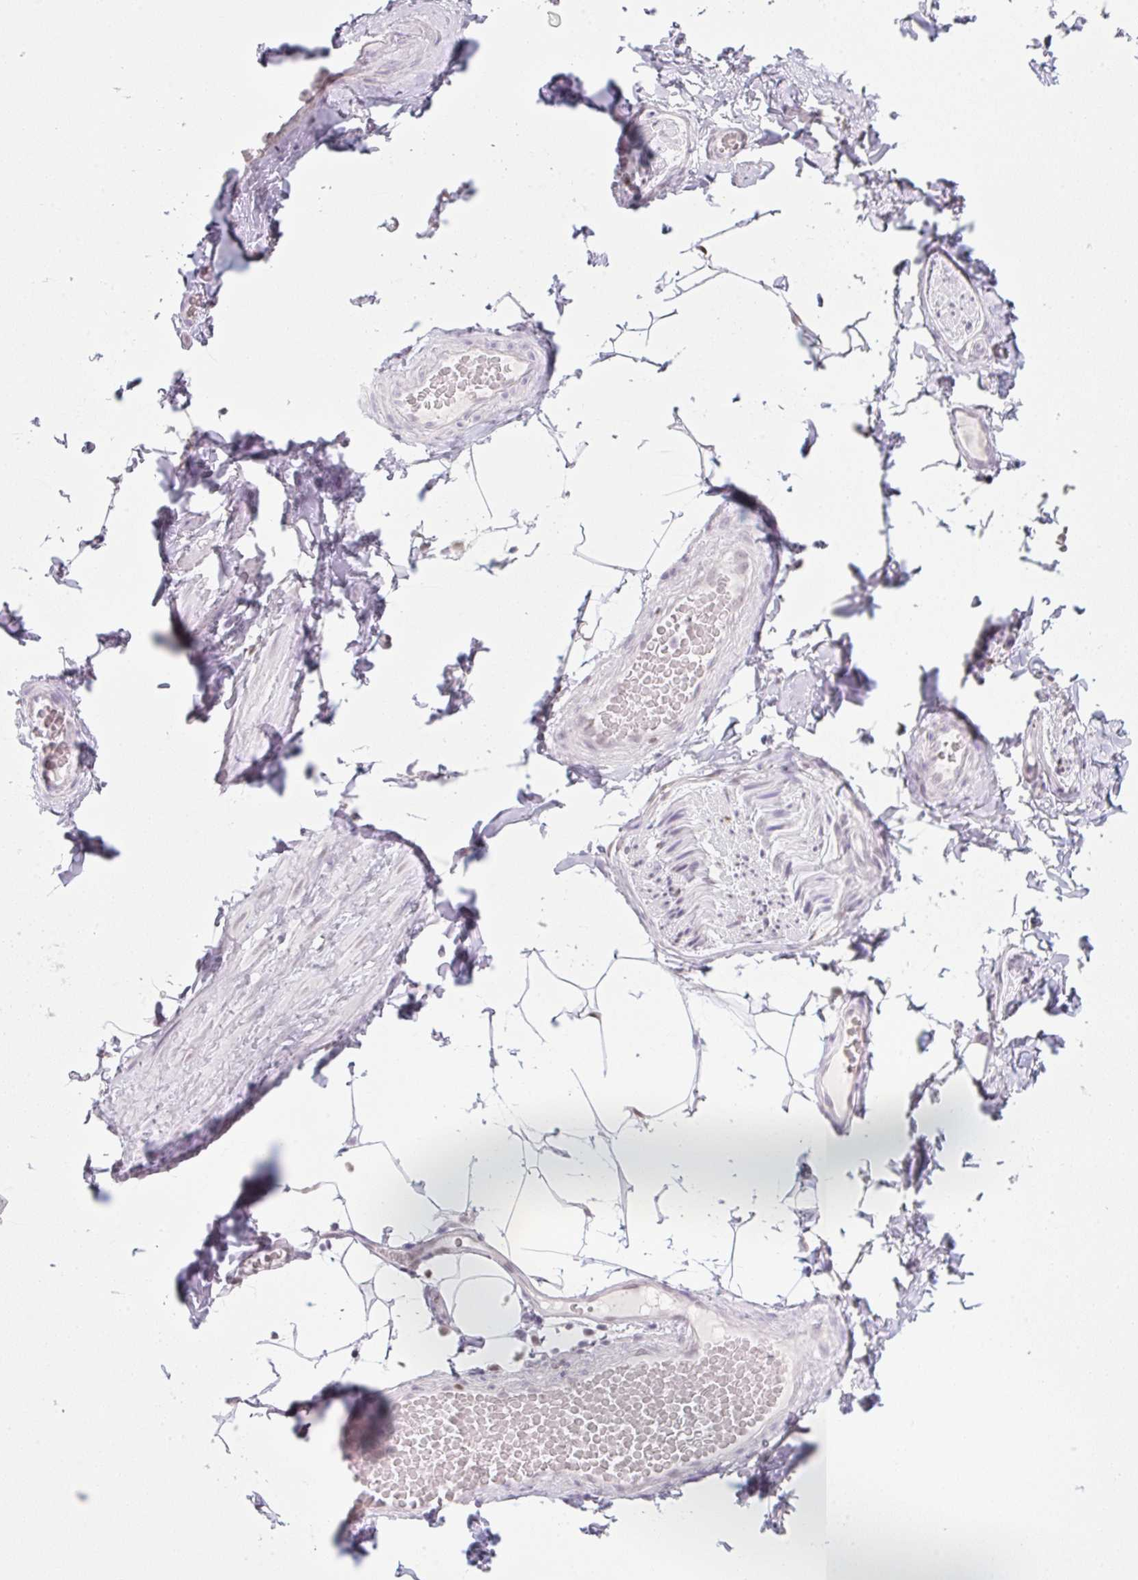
{"staining": {"intensity": "negative", "quantity": "none", "location": "none"}, "tissue": "adipose tissue", "cell_type": "Adipocytes", "image_type": "normal", "snomed": [{"axis": "morphology", "description": "Normal tissue, NOS"}, {"axis": "topography", "description": "Vascular tissue"}, {"axis": "topography", "description": "Peripheral nerve tissue"}], "caption": "Immunohistochemistry (IHC) image of normal adipose tissue stained for a protein (brown), which displays no expression in adipocytes.", "gene": "TLE3", "patient": {"sex": "male", "age": 41}}